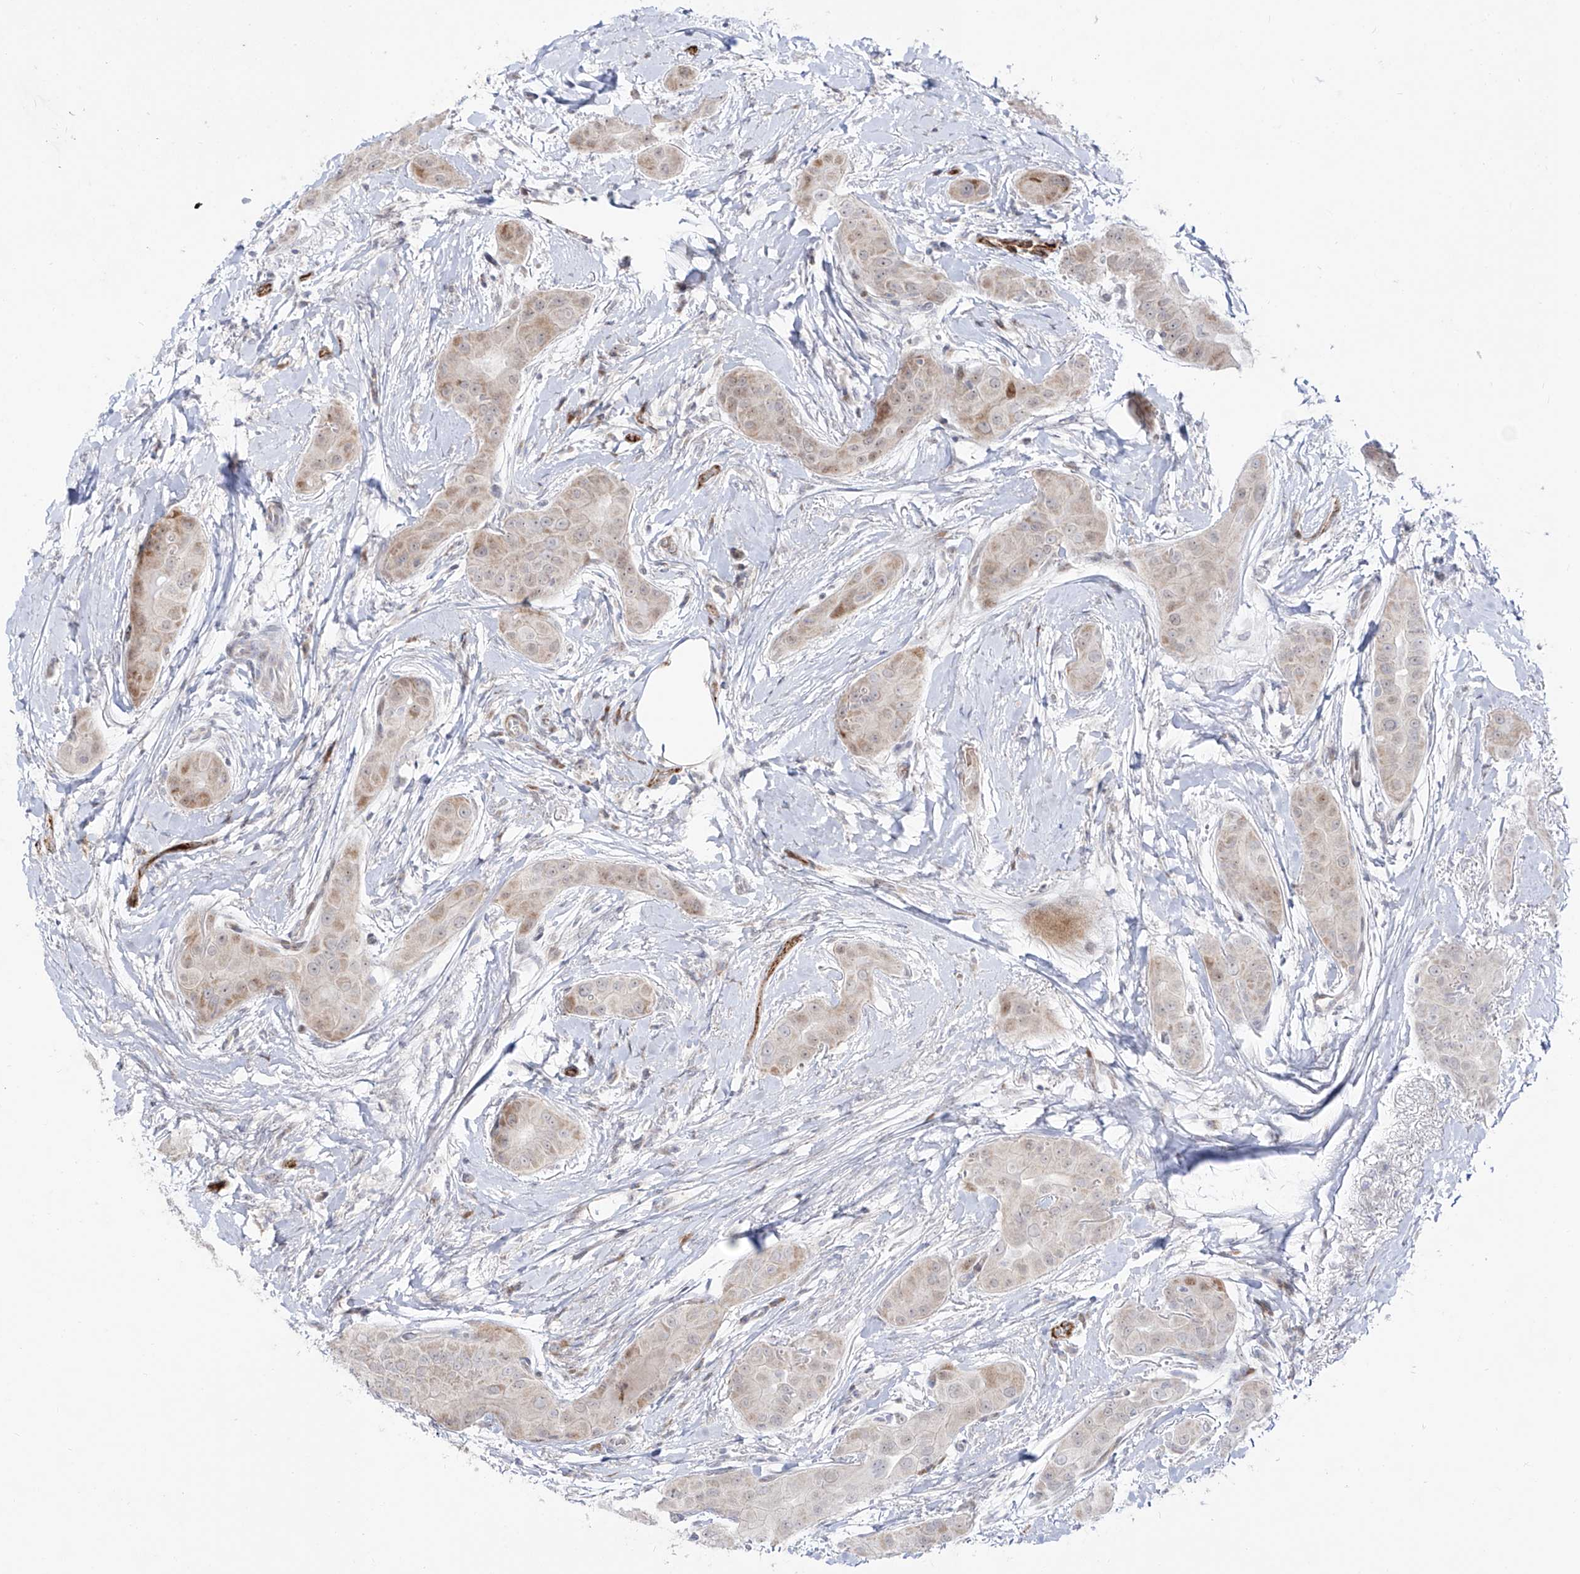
{"staining": {"intensity": "weak", "quantity": "25%-75%", "location": "cytoplasmic/membranous"}, "tissue": "thyroid cancer", "cell_type": "Tumor cells", "image_type": "cancer", "snomed": [{"axis": "morphology", "description": "Papillary adenocarcinoma, NOS"}, {"axis": "topography", "description": "Thyroid gland"}], "caption": "An image showing weak cytoplasmic/membranous staining in approximately 25%-75% of tumor cells in papillary adenocarcinoma (thyroid), as visualized by brown immunohistochemical staining.", "gene": "ZNF180", "patient": {"sex": "male", "age": 33}}